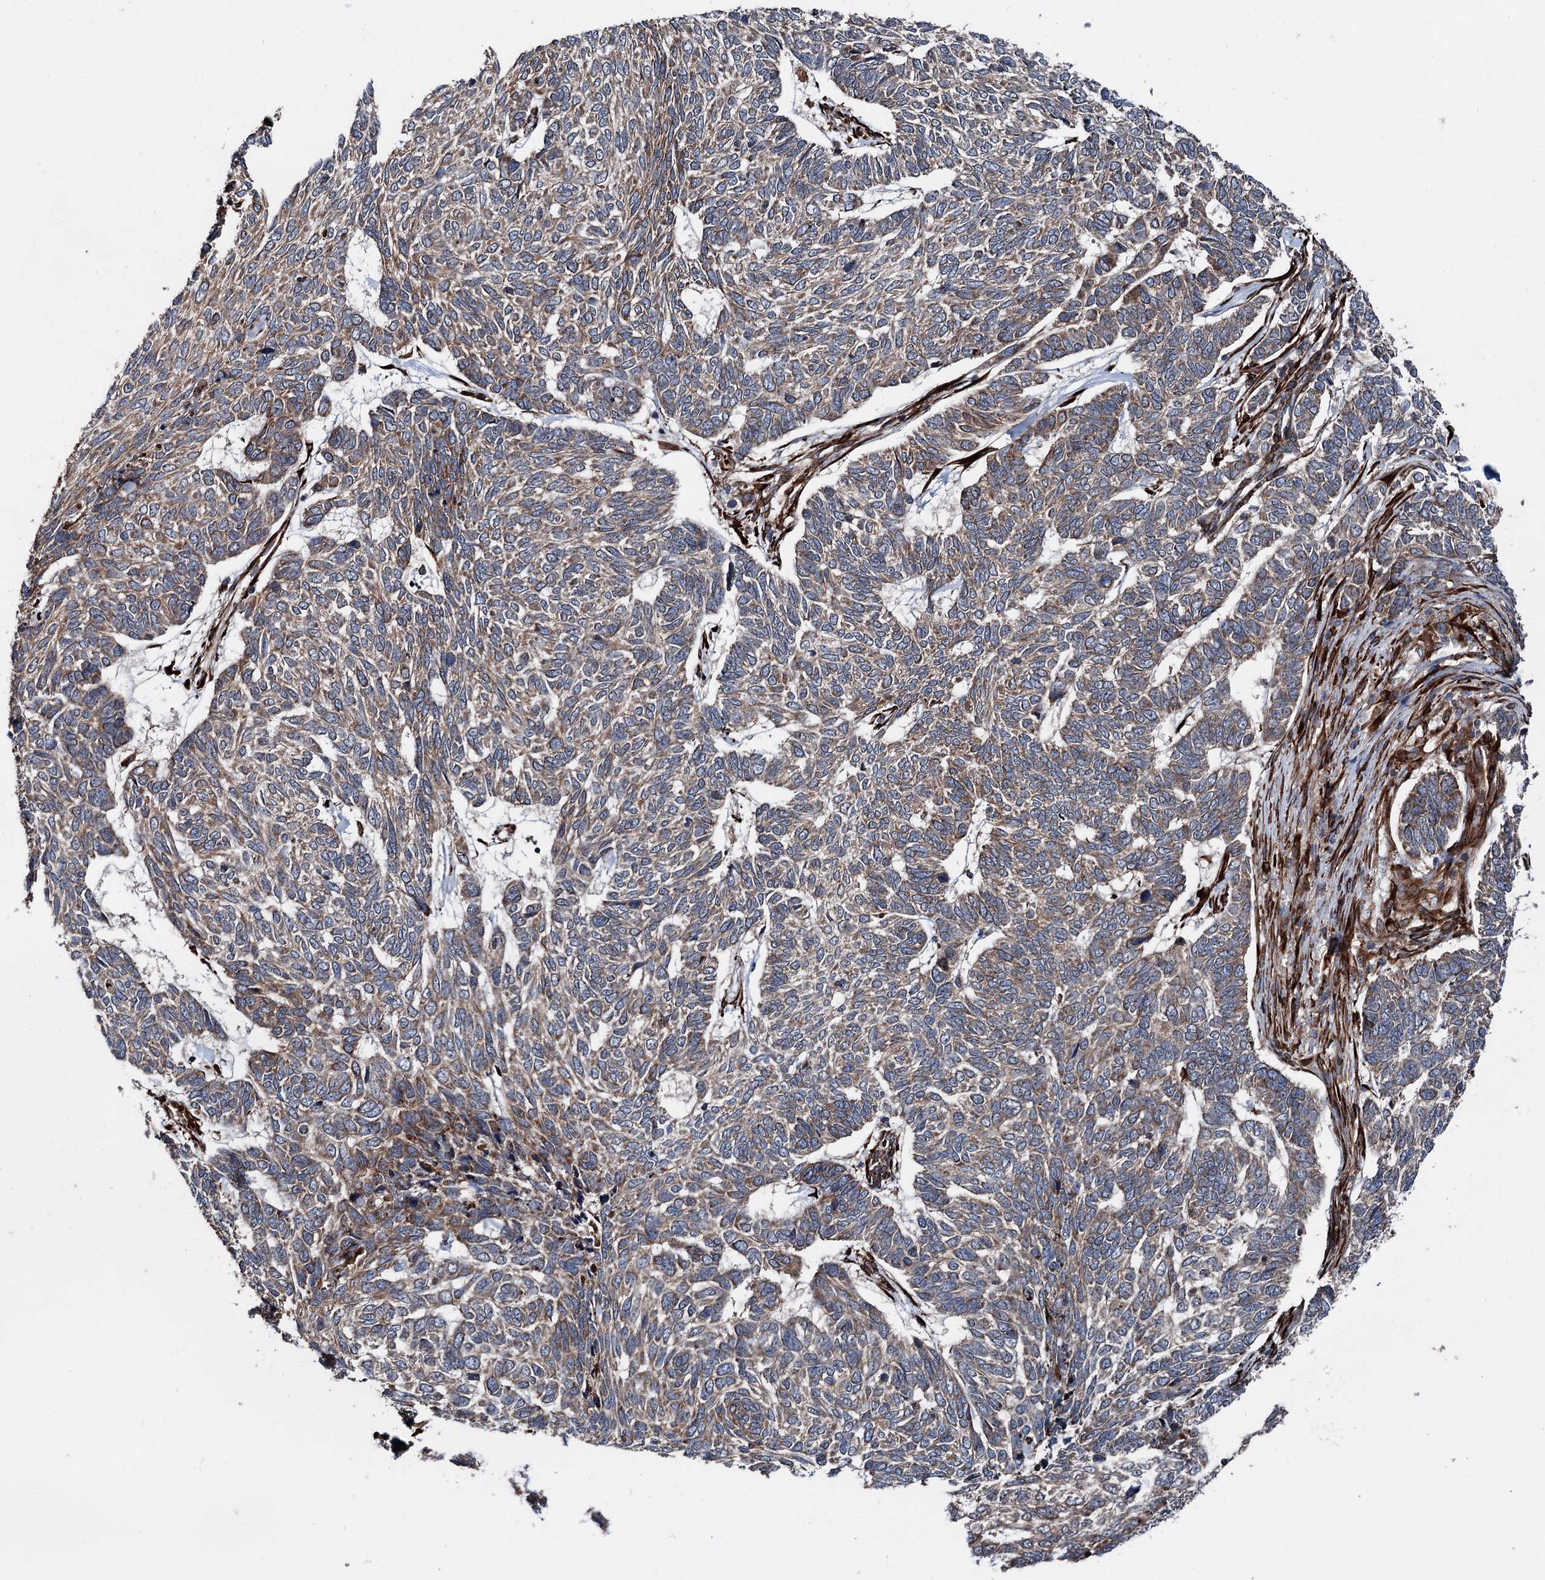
{"staining": {"intensity": "moderate", "quantity": ">75%", "location": "cytoplasmic/membranous"}, "tissue": "skin cancer", "cell_type": "Tumor cells", "image_type": "cancer", "snomed": [{"axis": "morphology", "description": "Basal cell carcinoma"}, {"axis": "topography", "description": "Skin"}], "caption": "This photomicrograph exhibits skin cancer stained with IHC to label a protein in brown. The cytoplasmic/membranous of tumor cells show moderate positivity for the protein. Nuclei are counter-stained blue.", "gene": "DDIAS", "patient": {"sex": "female", "age": 65}}